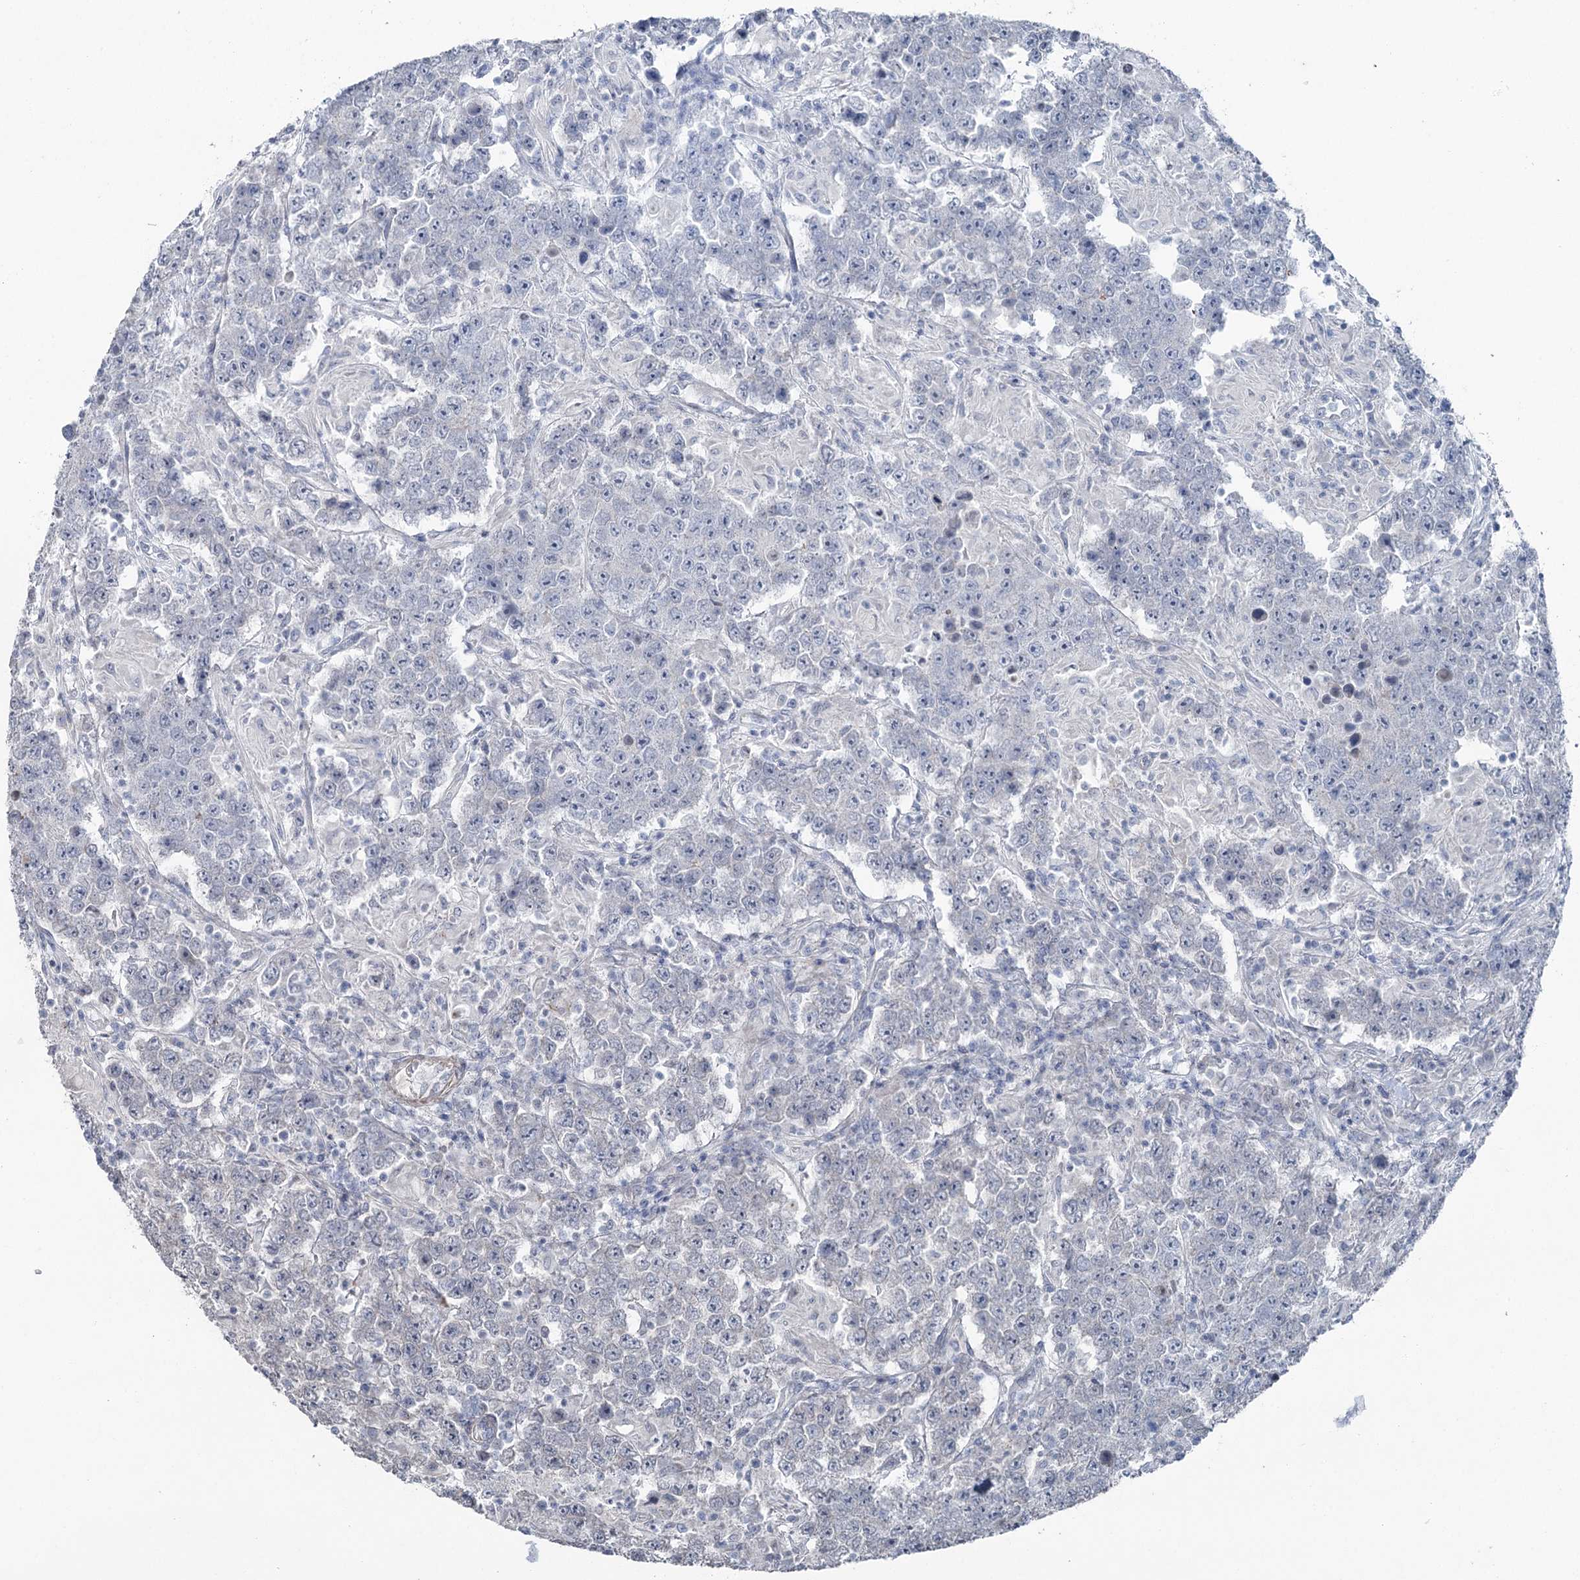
{"staining": {"intensity": "negative", "quantity": "none", "location": "none"}, "tissue": "testis cancer", "cell_type": "Tumor cells", "image_type": "cancer", "snomed": [{"axis": "morphology", "description": "Normal tissue, NOS"}, {"axis": "morphology", "description": "Urothelial carcinoma, High grade"}, {"axis": "morphology", "description": "Seminoma, NOS"}, {"axis": "morphology", "description": "Carcinoma, Embryonal, NOS"}, {"axis": "topography", "description": "Urinary bladder"}, {"axis": "topography", "description": "Testis"}], "caption": "A high-resolution image shows IHC staining of testis high-grade urothelial carcinoma, which shows no significant positivity in tumor cells. (DAB immunohistochemistry (IHC), high magnification).", "gene": "FAM120B", "patient": {"sex": "male", "age": 41}}